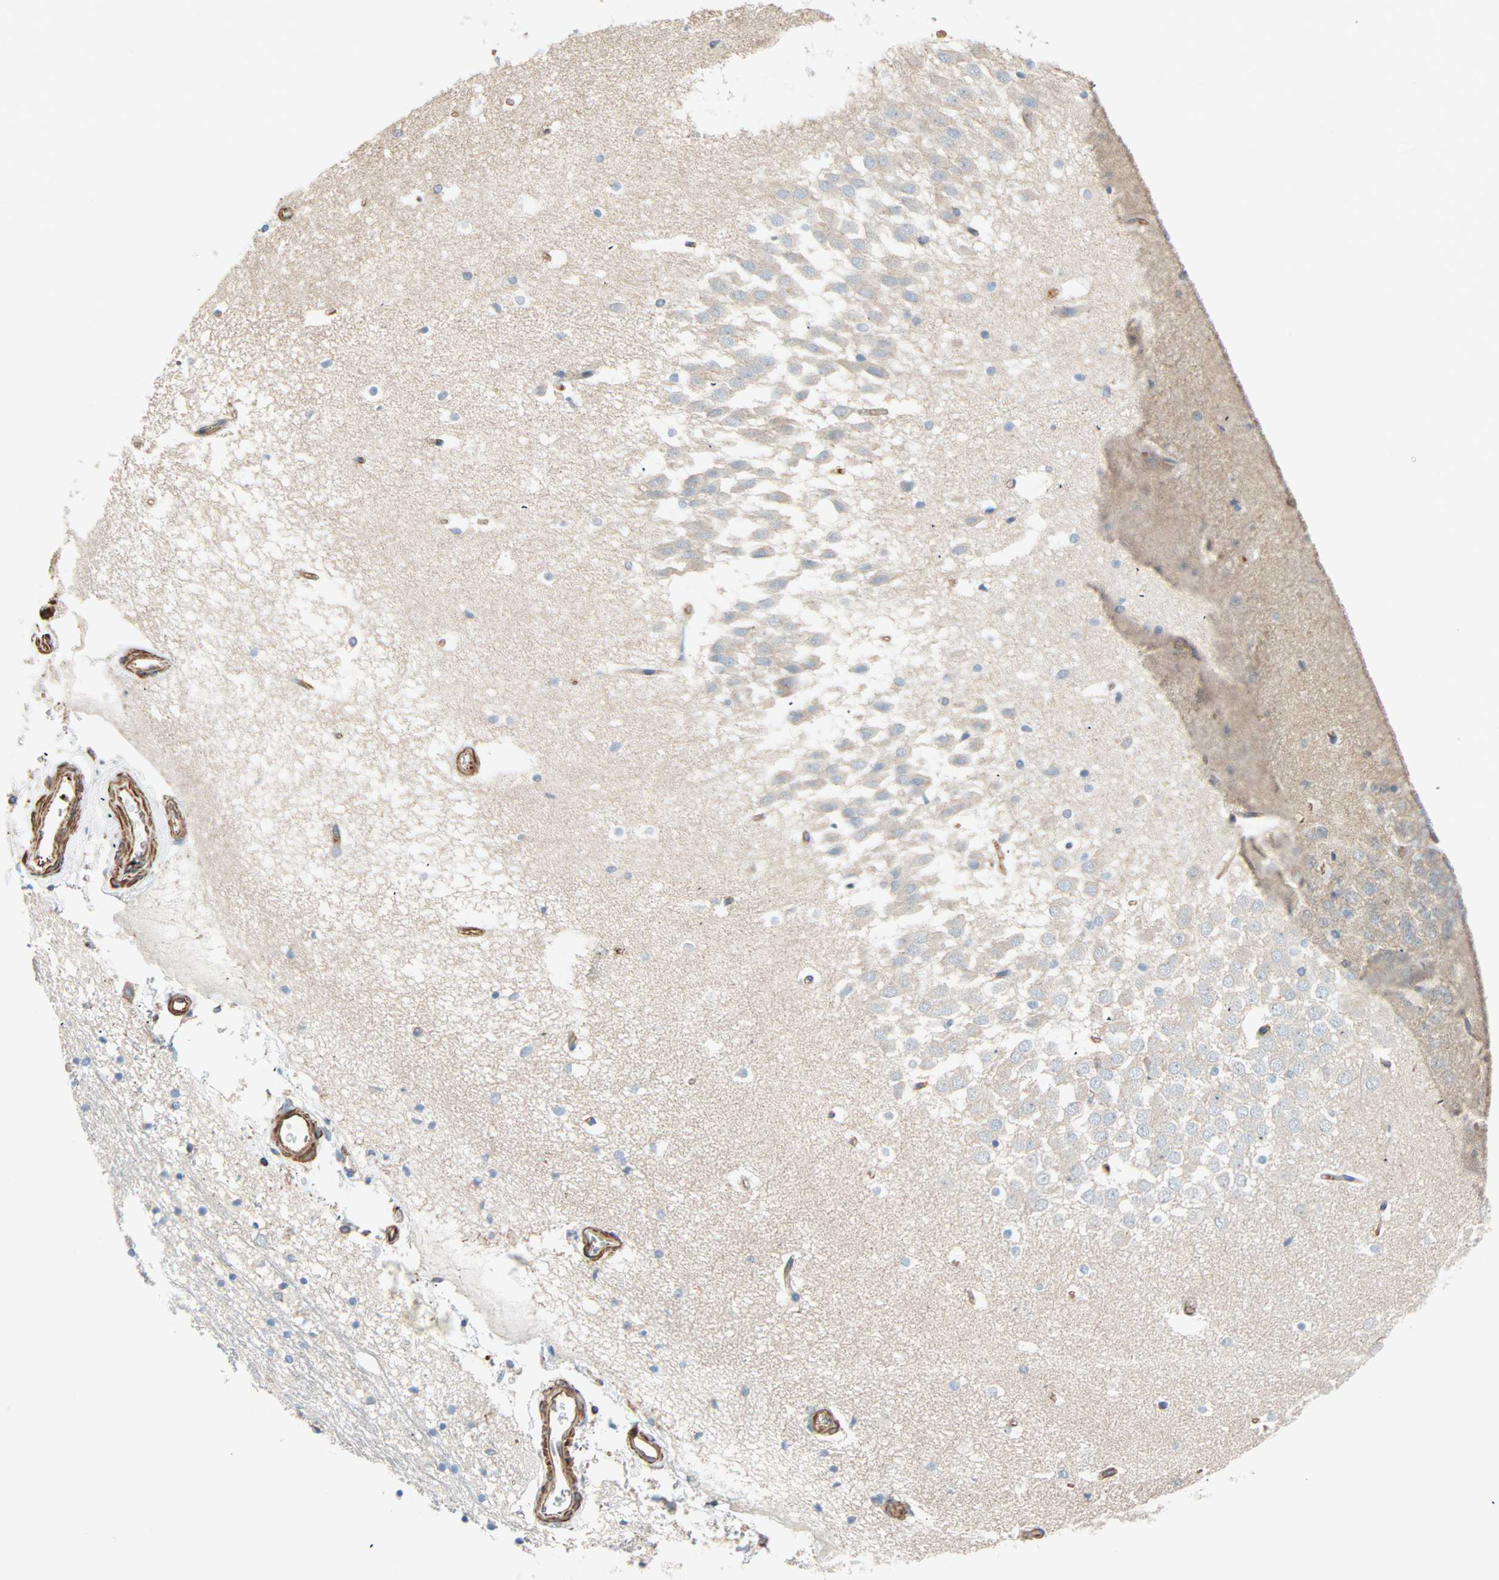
{"staining": {"intensity": "negative", "quantity": "none", "location": "none"}, "tissue": "hippocampus", "cell_type": "Glial cells", "image_type": "normal", "snomed": [{"axis": "morphology", "description": "Normal tissue, NOS"}, {"axis": "topography", "description": "Hippocampus"}], "caption": "Immunohistochemical staining of normal human hippocampus displays no significant staining in glial cells.", "gene": "GALNT10", "patient": {"sex": "male", "age": 45}}